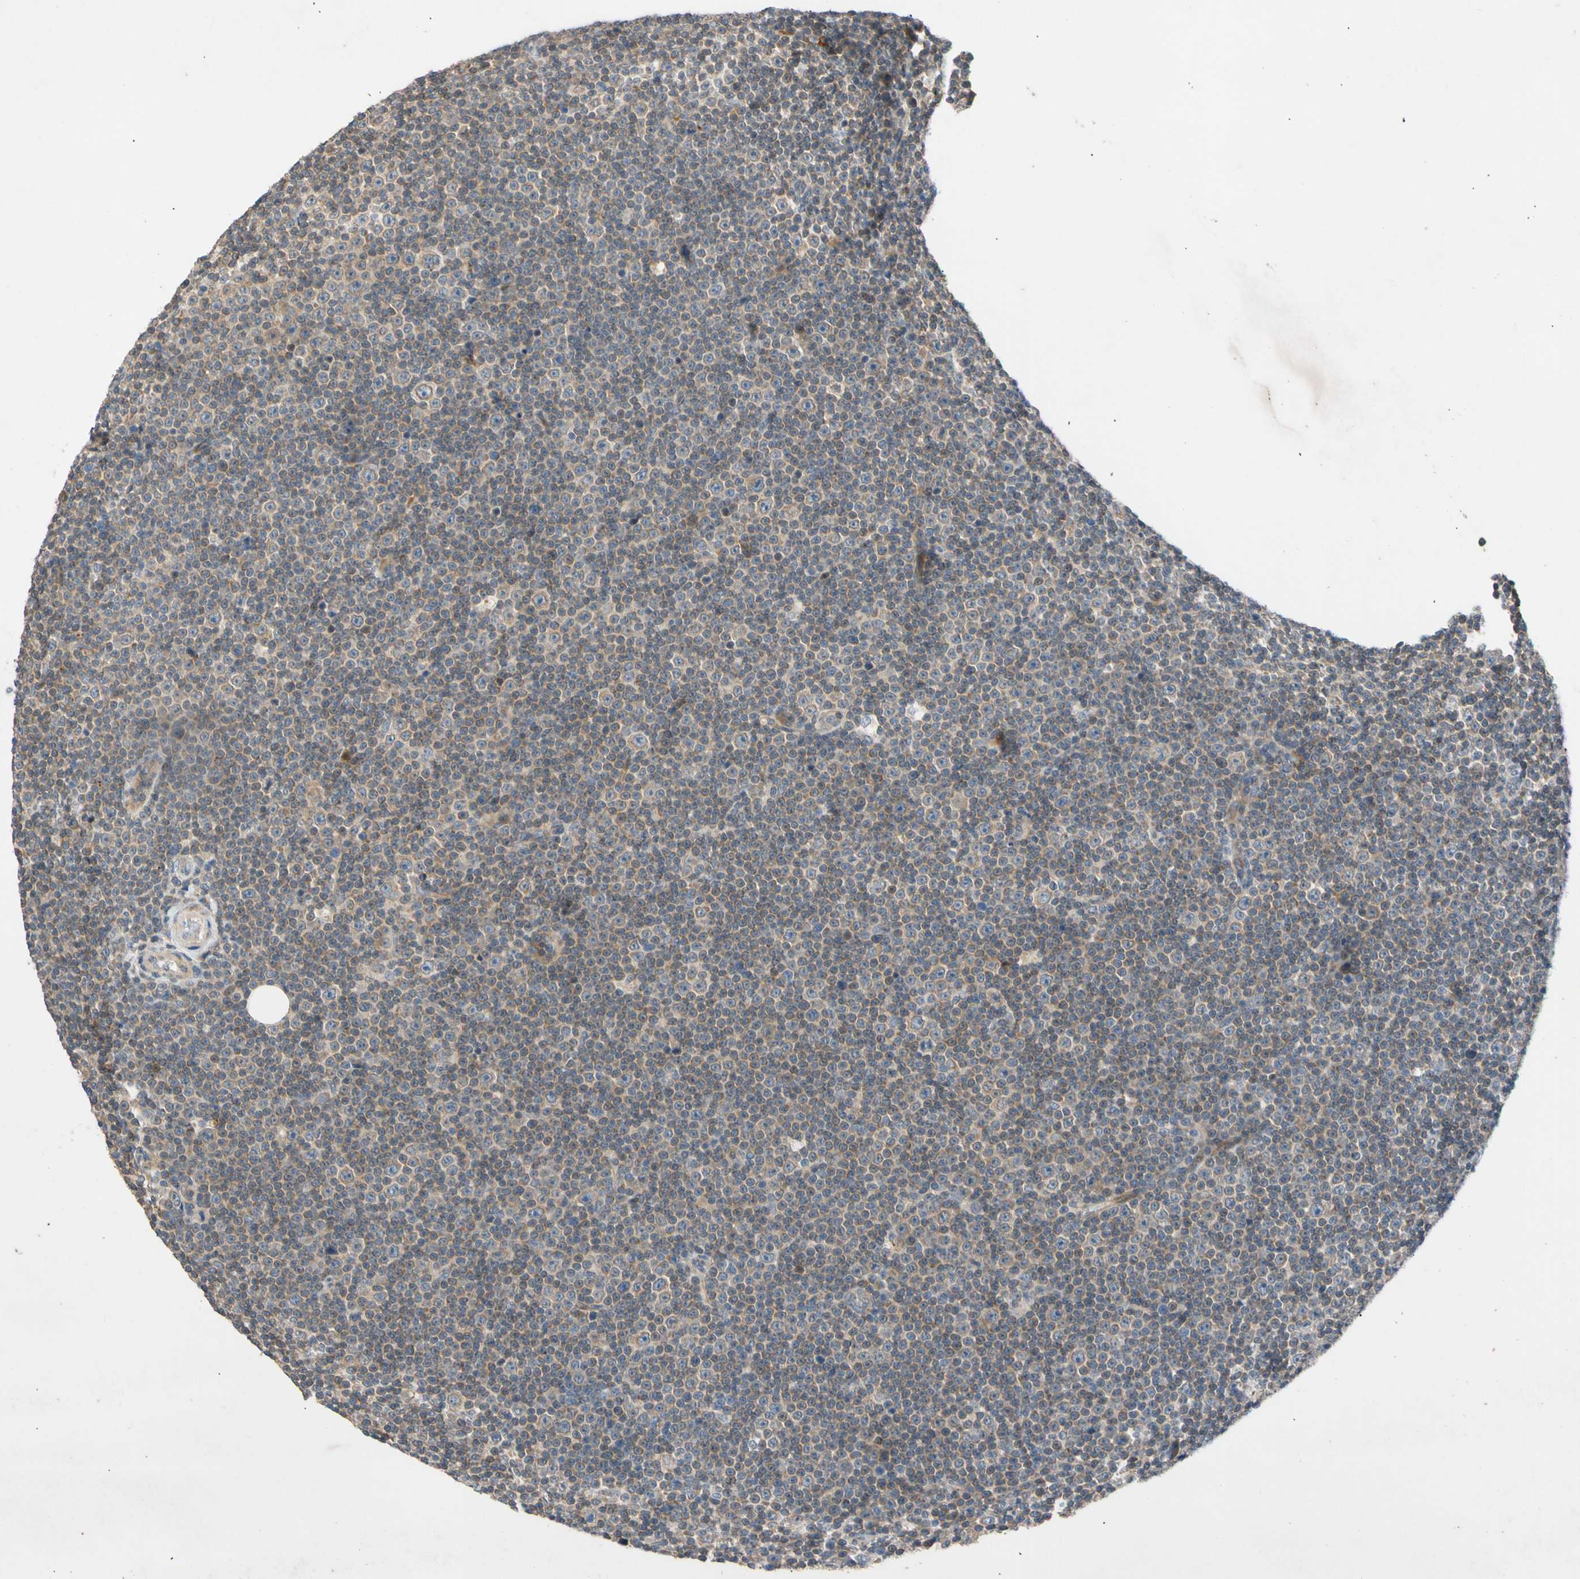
{"staining": {"intensity": "weak", "quantity": "25%-75%", "location": "cytoplasmic/membranous"}, "tissue": "lymphoma", "cell_type": "Tumor cells", "image_type": "cancer", "snomed": [{"axis": "morphology", "description": "Malignant lymphoma, non-Hodgkin's type, Low grade"}, {"axis": "topography", "description": "Lymph node"}], "caption": "Immunohistochemical staining of human lymphoma demonstrates weak cytoplasmic/membranous protein staining in about 25%-75% of tumor cells. The protein is stained brown, and the nuclei are stained in blue (DAB (3,3'-diaminobenzidine) IHC with brightfield microscopy, high magnification).", "gene": "CNST", "patient": {"sex": "female", "age": 67}}